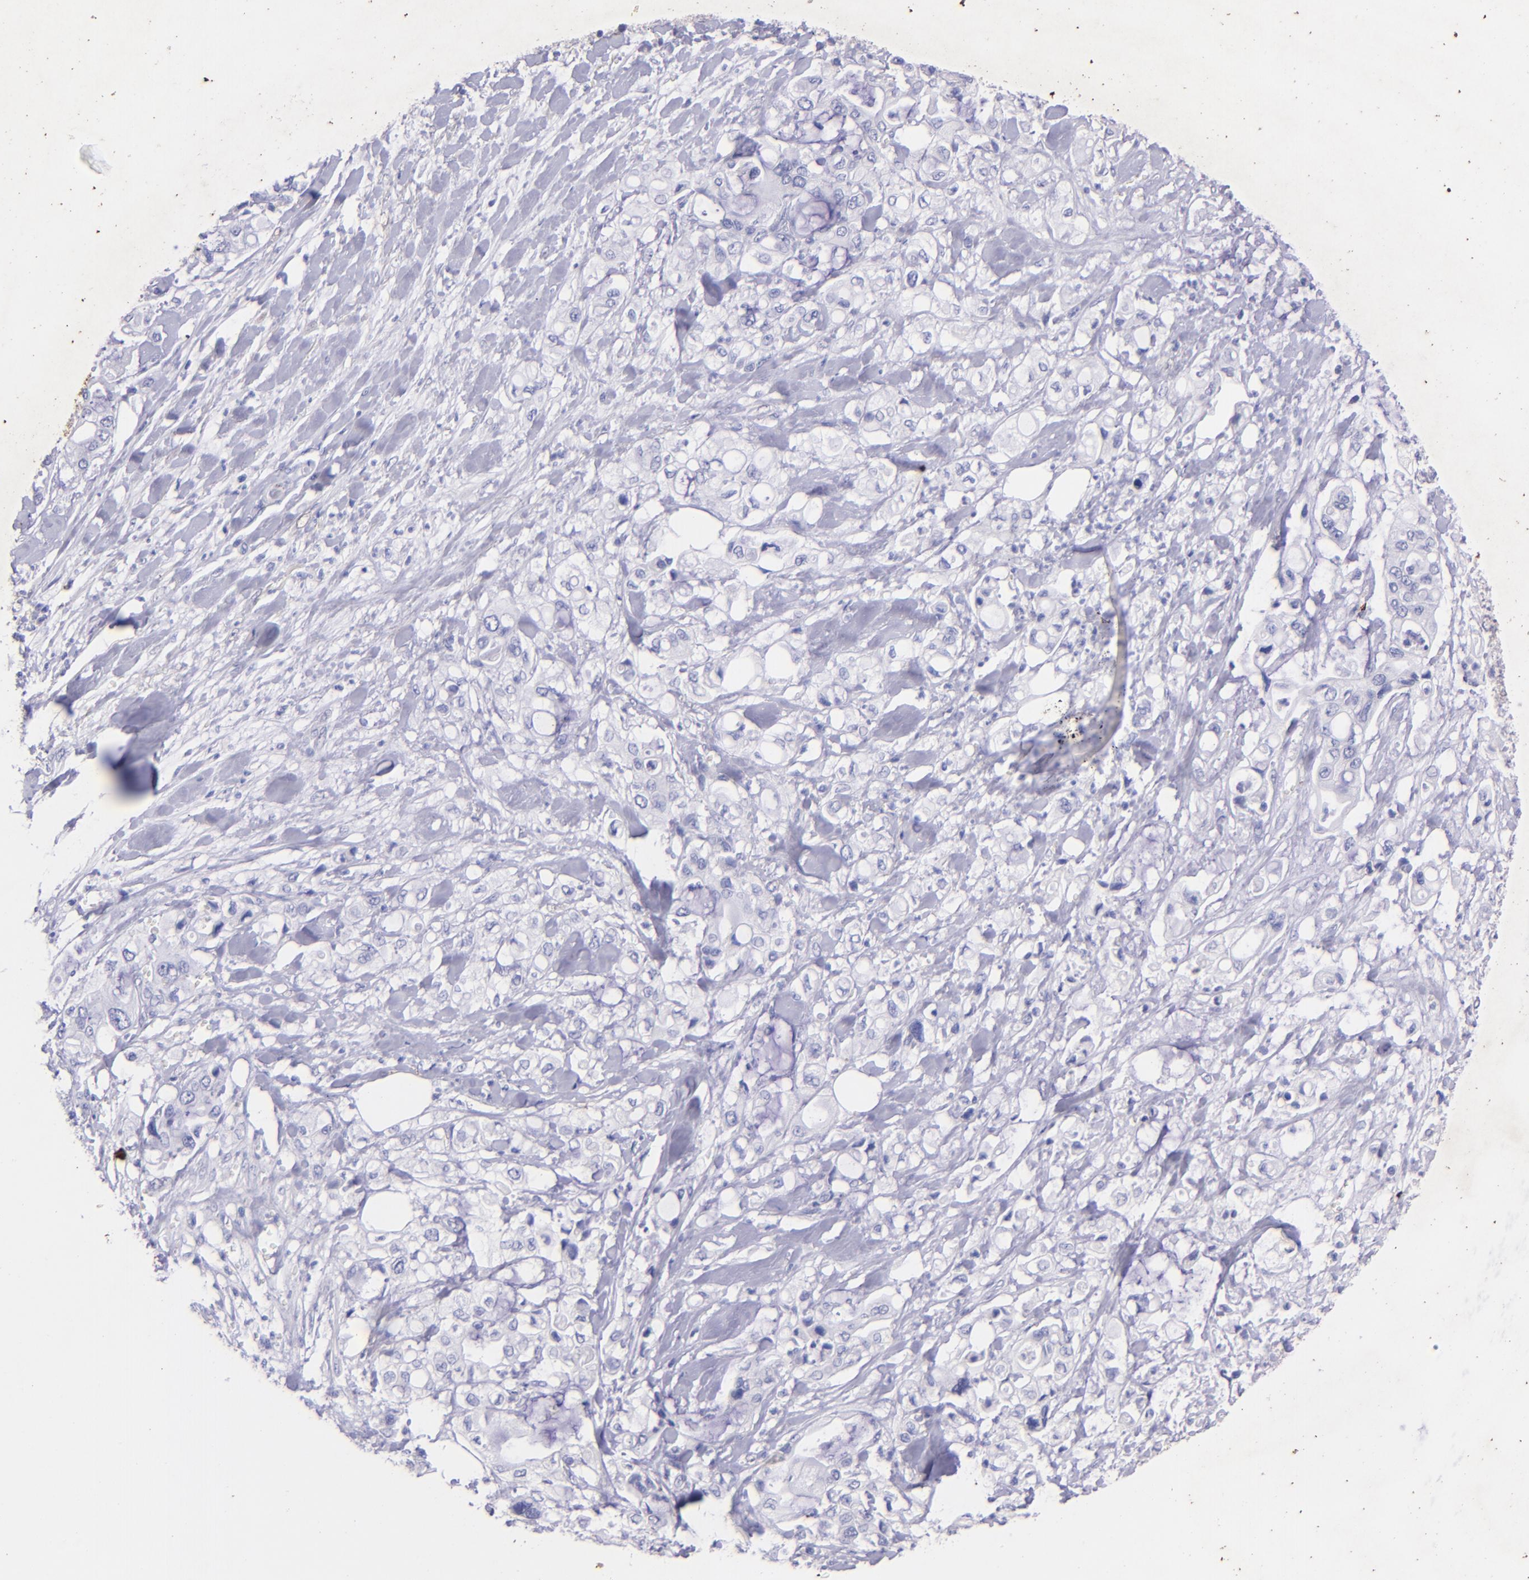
{"staining": {"intensity": "negative", "quantity": "none", "location": "none"}, "tissue": "pancreatic cancer", "cell_type": "Tumor cells", "image_type": "cancer", "snomed": [{"axis": "morphology", "description": "Adenocarcinoma, NOS"}, {"axis": "topography", "description": "Pancreas"}], "caption": "Adenocarcinoma (pancreatic) stained for a protein using IHC reveals no positivity tumor cells.", "gene": "UCHL1", "patient": {"sex": "male", "age": 70}}